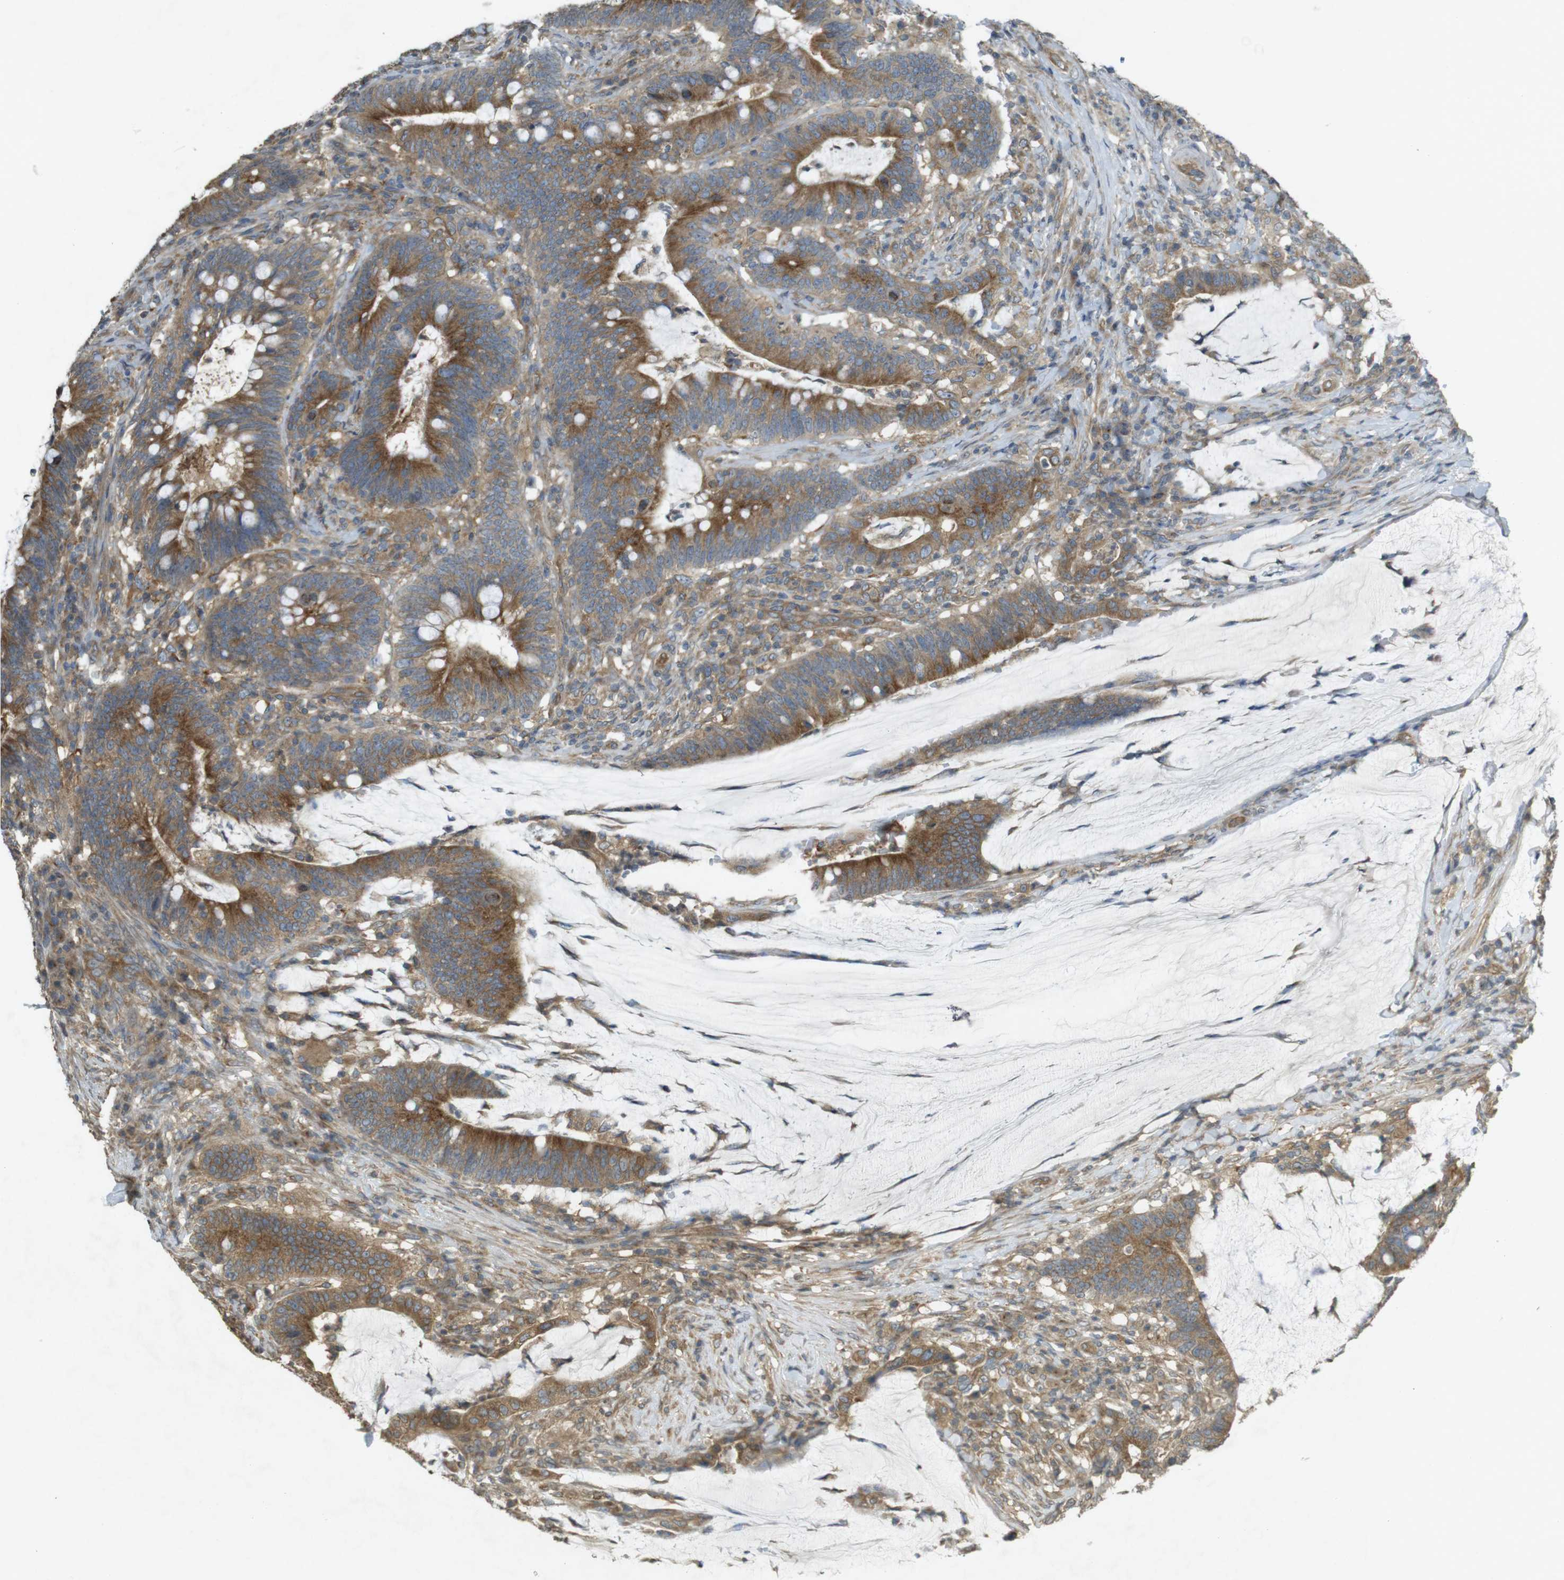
{"staining": {"intensity": "moderate", "quantity": ">75%", "location": "cytoplasmic/membranous"}, "tissue": "colorectal cancer", "cell_type": "Tumor cells", "image_type": "cancer", "snomed": [{"axis": "morphology", "description": "Normal tissue, NOS"}, {"axis": "morphology", "description": "Adenocarcinoma, NOS"}, {"axis": "topography", "description": "Colon"}], "caption": "Human colorectal cancer stained with a brown dye demonstrates moderate cytoplasmic/membranous positive staining in about >75% of tumor cells.", "gene": "KIF5B", "patient": {"sex": "female", "age": 66}}